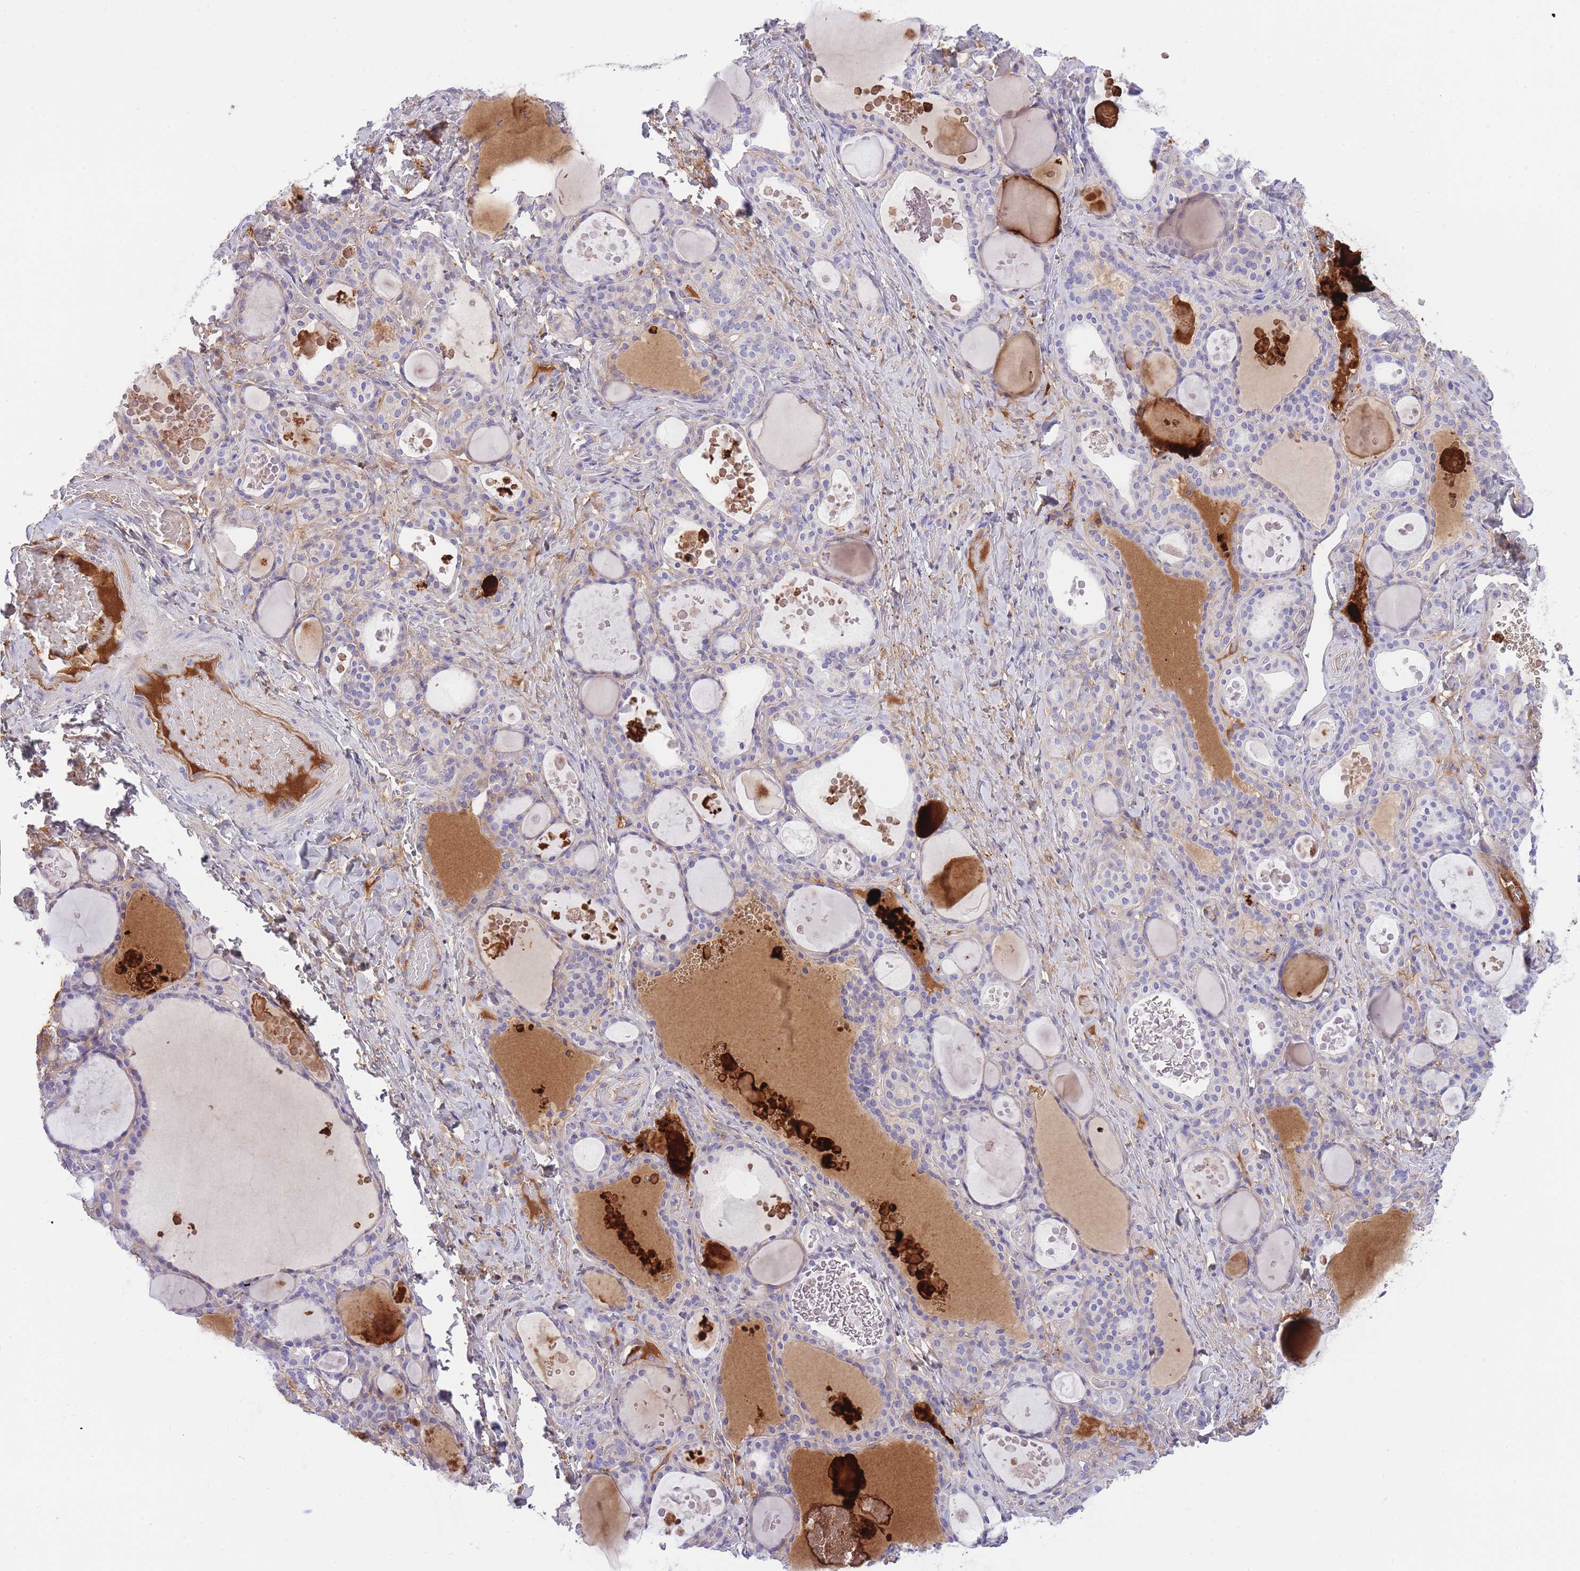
{"staining": {"intensity": "negative", "quantity": "none", "location": "none"}, "tissue": "thyroid gland", "cell_type": "Glandular cells", "image_type": "normal", "snomed": [{"axis": "morphology", "description": "Normal tissue, NOS"}, {"axis": "topography", "description": "Thyroid gland"}], "caption": "This is an immunohistochemistry (IHC) histopathology image of normal human thyroid gland. There is no positivity in glandular cells.", "gene": "HRG", "patient": {"sex": "female", "age": 46}}